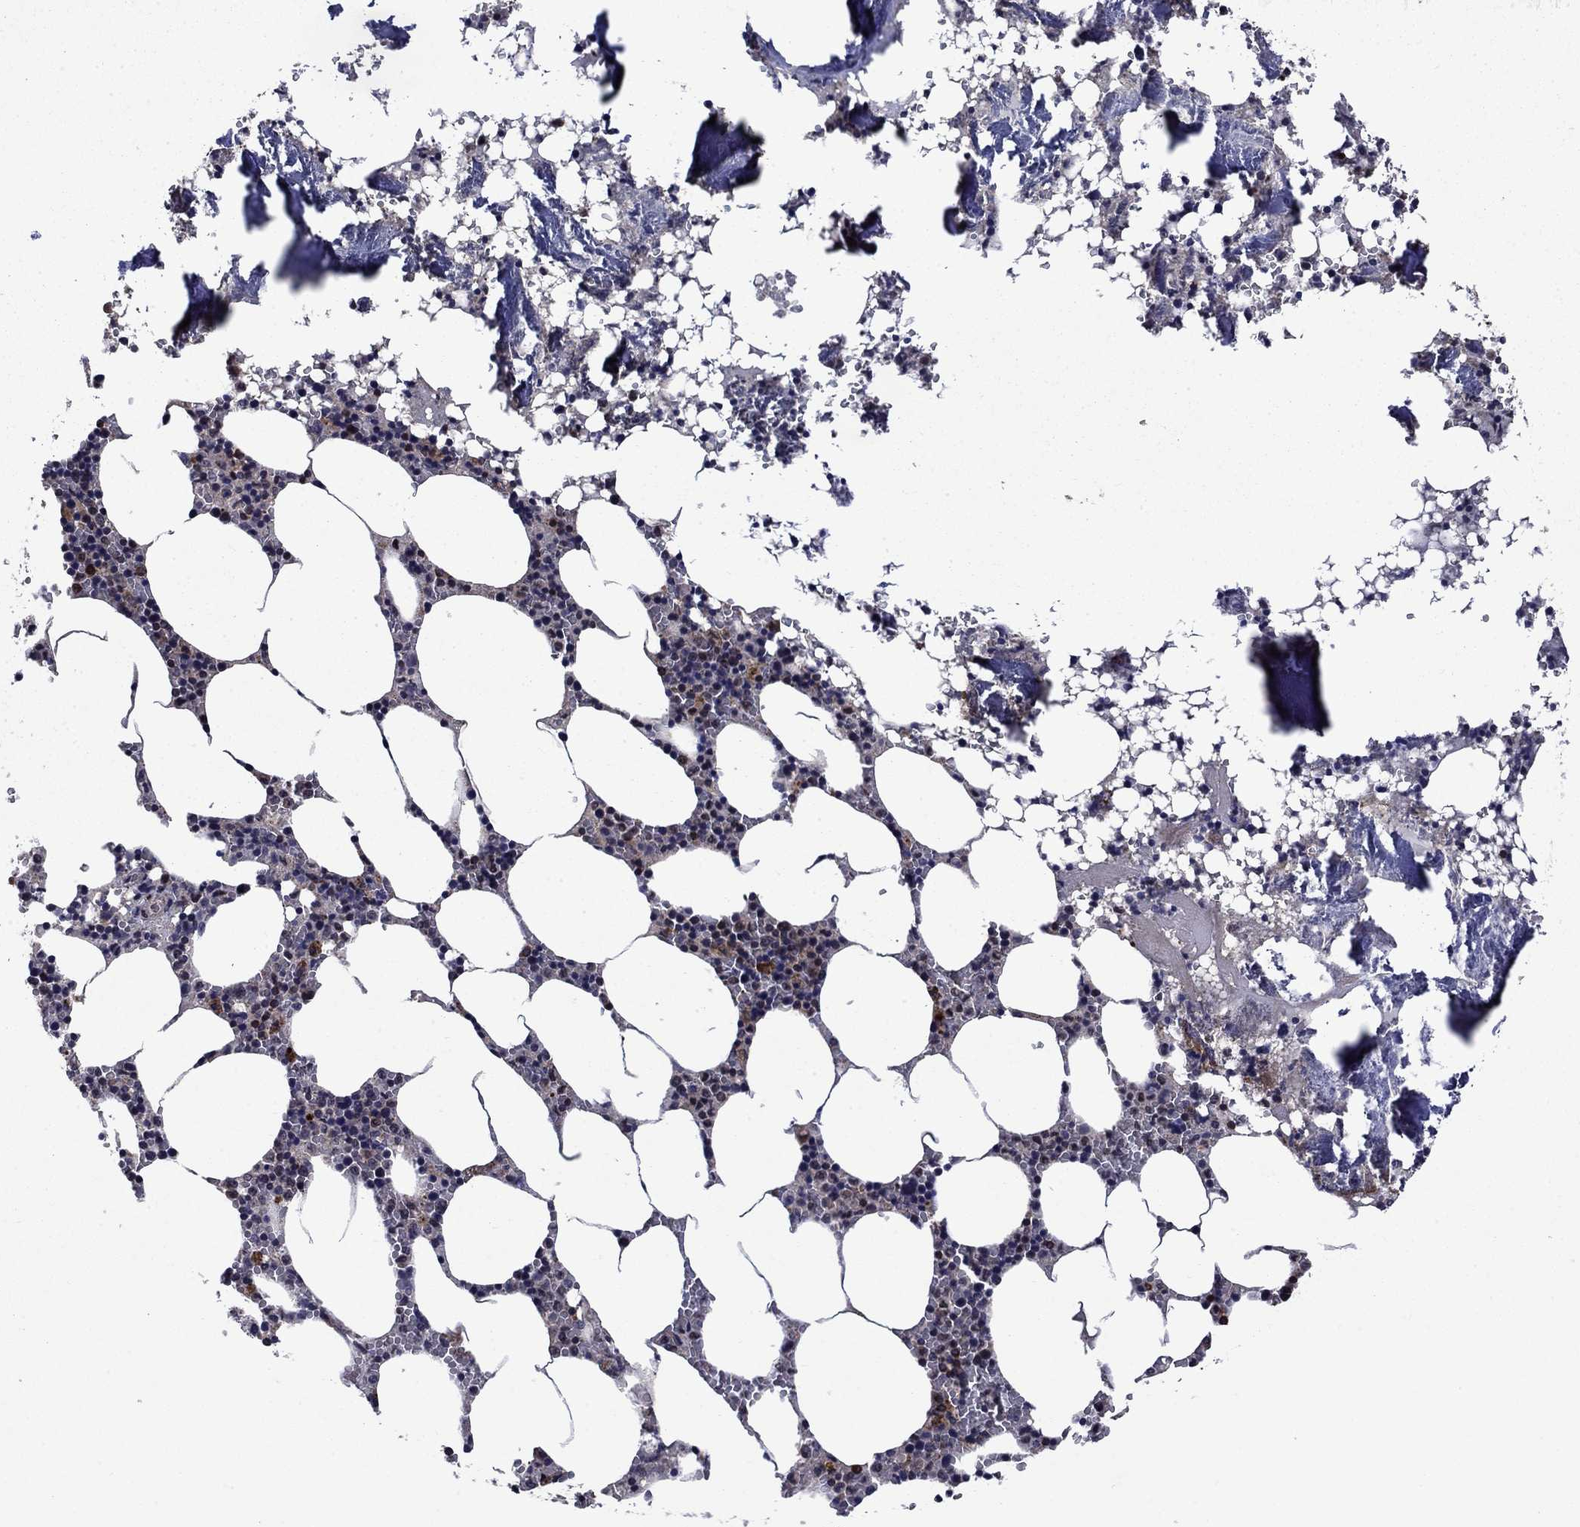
{"staining": {"intensity": "strong", "quantity": "<25%", "location": "cytoplasmic/membranous,nuclear"}, "tissue": "bone marrow", "cell_type": "Hematopoietic cells", "image_type": "normal", "snomed": [{"axis": "morphology", "description": "Normal tissue, NOS"}, {"axis": "topography", "description": "Bone marrow"}], "caption": "Protein staining of unremarkable bone marrow displays strong cytoplasmic/membranous,nuclear expression in approximately <25% of hematopoietic cells.", "gene": "AGTPBP1", "patient": {"sex": "female", "age": 64}}